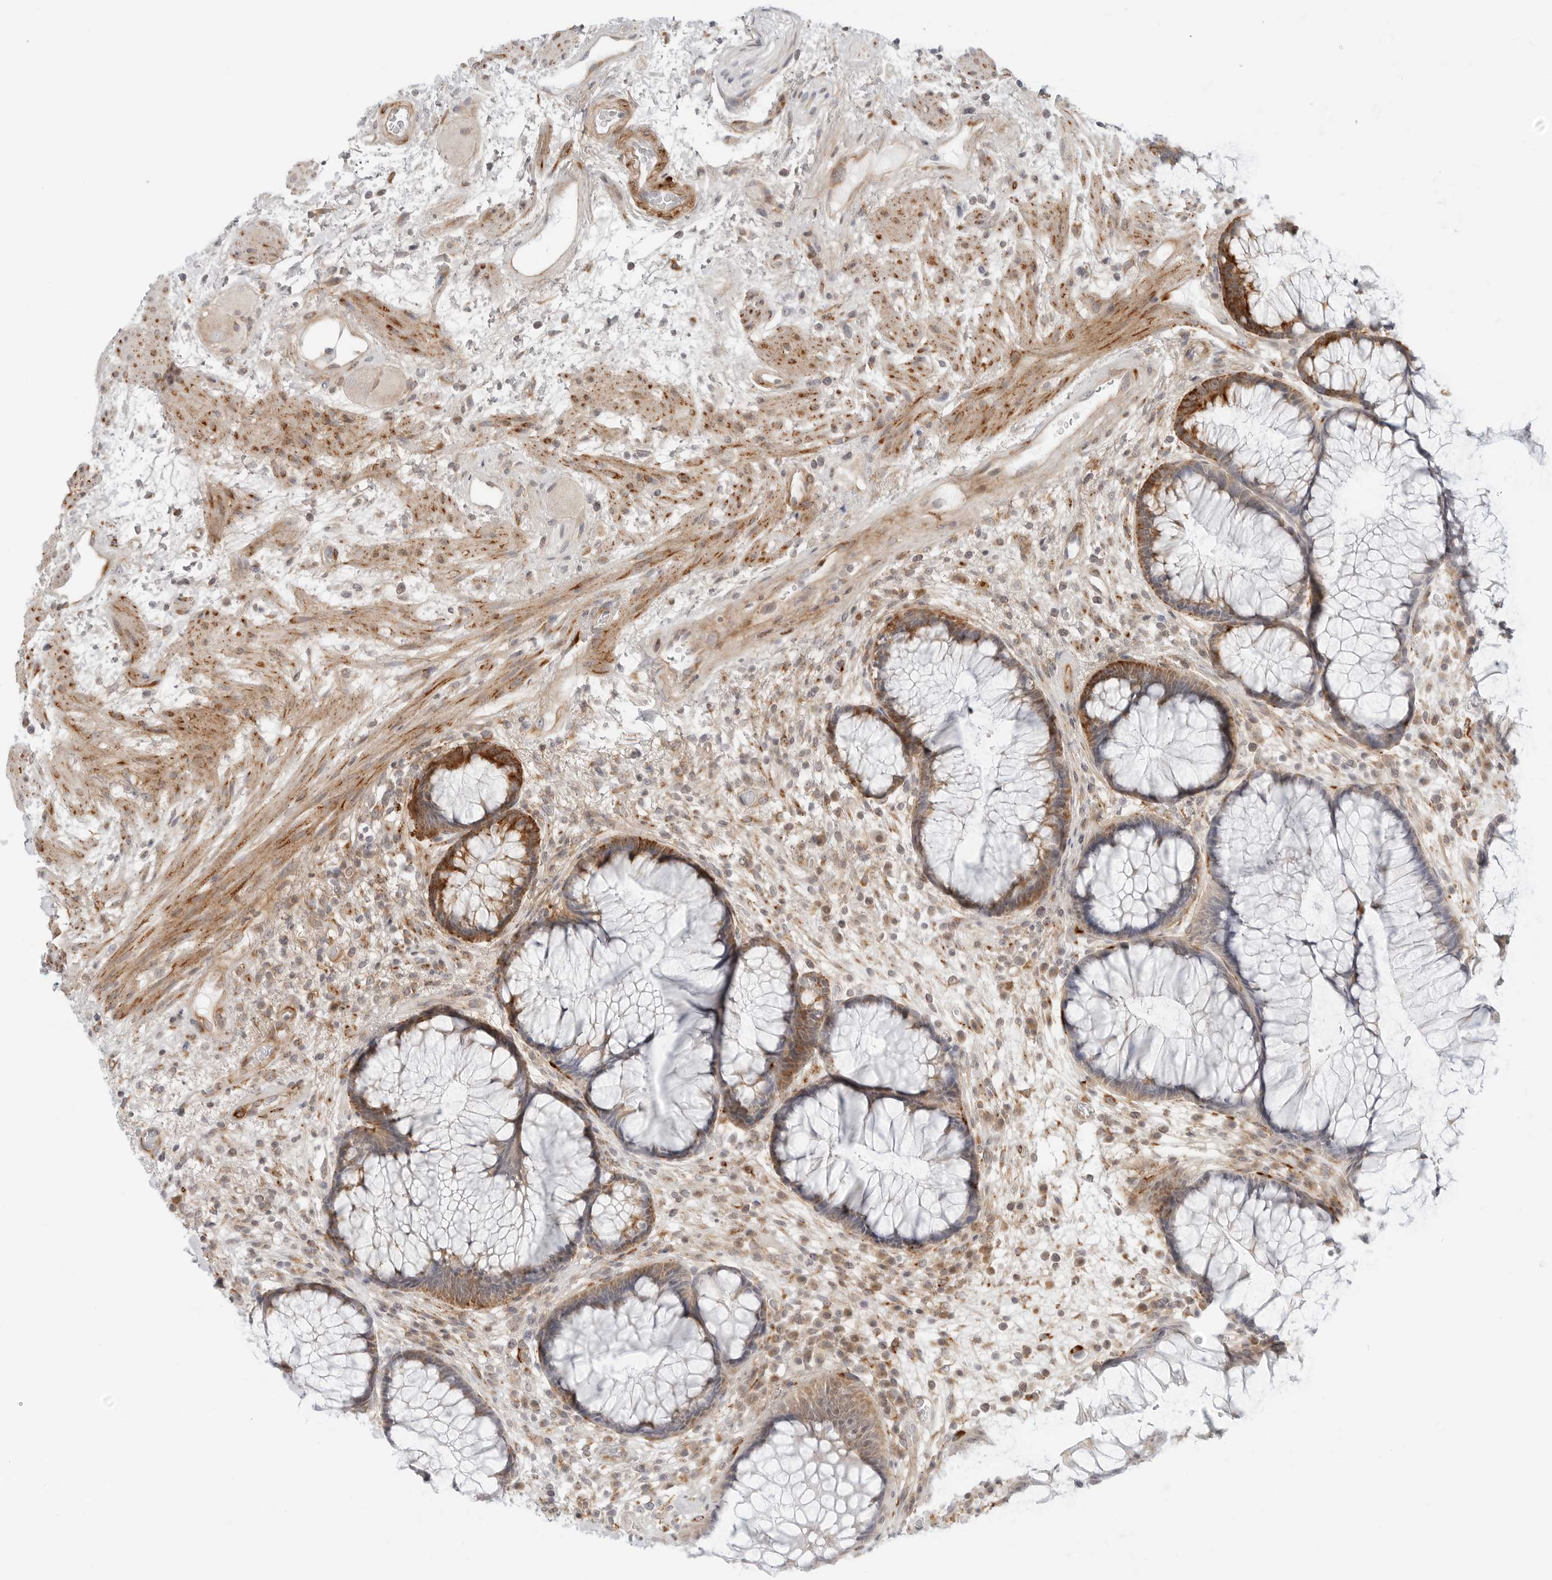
{"staining": {"intensity": "strong", "quantity": "25%-75%", "location": "cytoplasmic/membranous"}, "tissue": "rectum", "cell_type": "Glandular cells", "image_type": "normal", "snomed": [{"axis": "morphology", "description": "Normal tissue, NOS"}, {"axis": "topography", "description": "Rectum"}], "caption": "DAB immunohistochemical staining of unremarkable rectum exhibits strong cytoplasmic/membranous protein expression in about 25%-75% of glandular cells.", "gene": "C1QTNF1", "patient": {"sex": "male", "age": 51}}